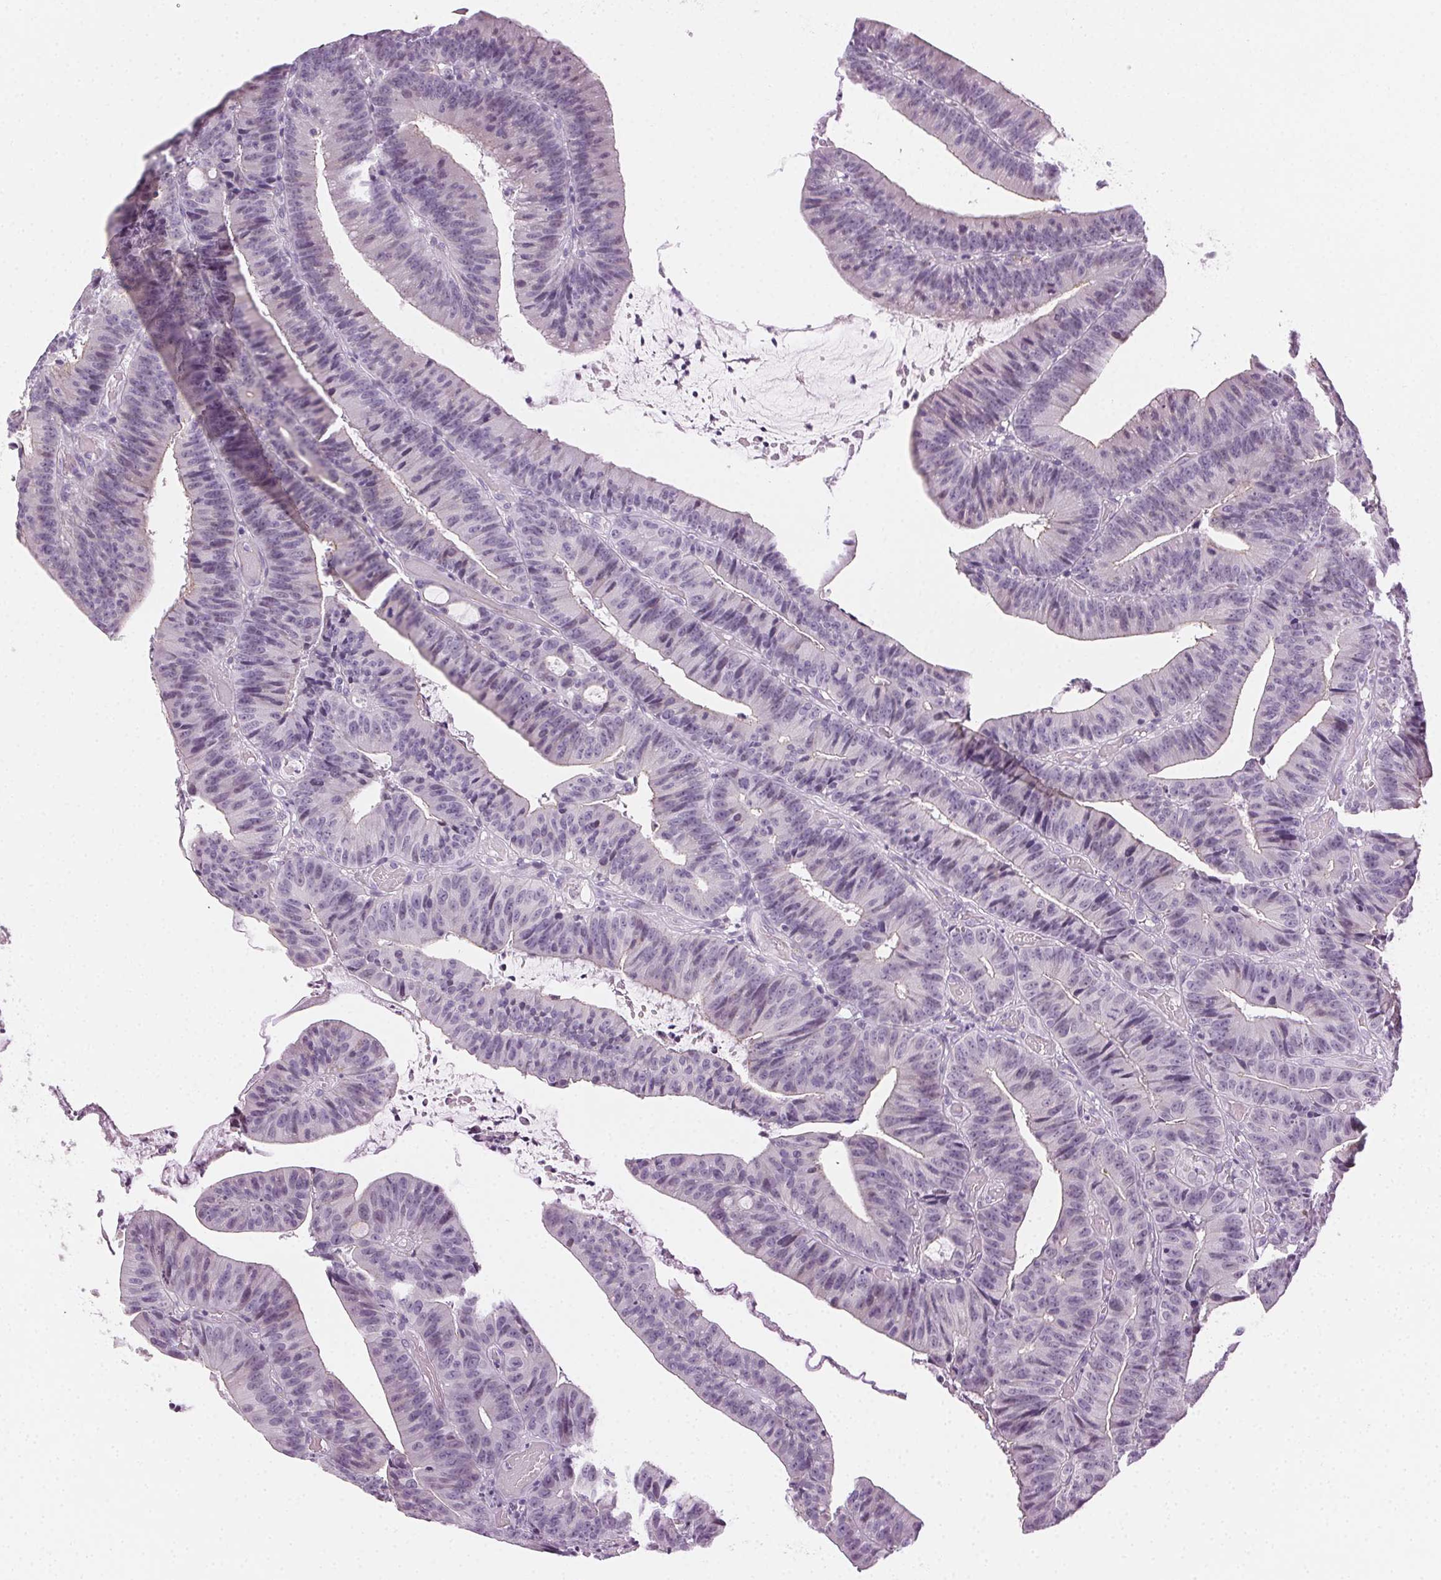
{"staining": {"intensity": "negative", "quantity": "none", "location": "none"}, "tissue": "colorectal cancer", "cell_type": "Tumor cells", "image_type": "cancer", "snomed": [{"axis": "morphology", "description": "Adenocarcinoma, NOS"}, {"axis": "topography", "description": "Colon"}], "caption": "This is an immunohistochemistry (IHC) histopathology image of colorectal cancer. There is no staining in tumor cells.", "gene": "AIF1L", "patient": {"sex": "female", "age": 78}}